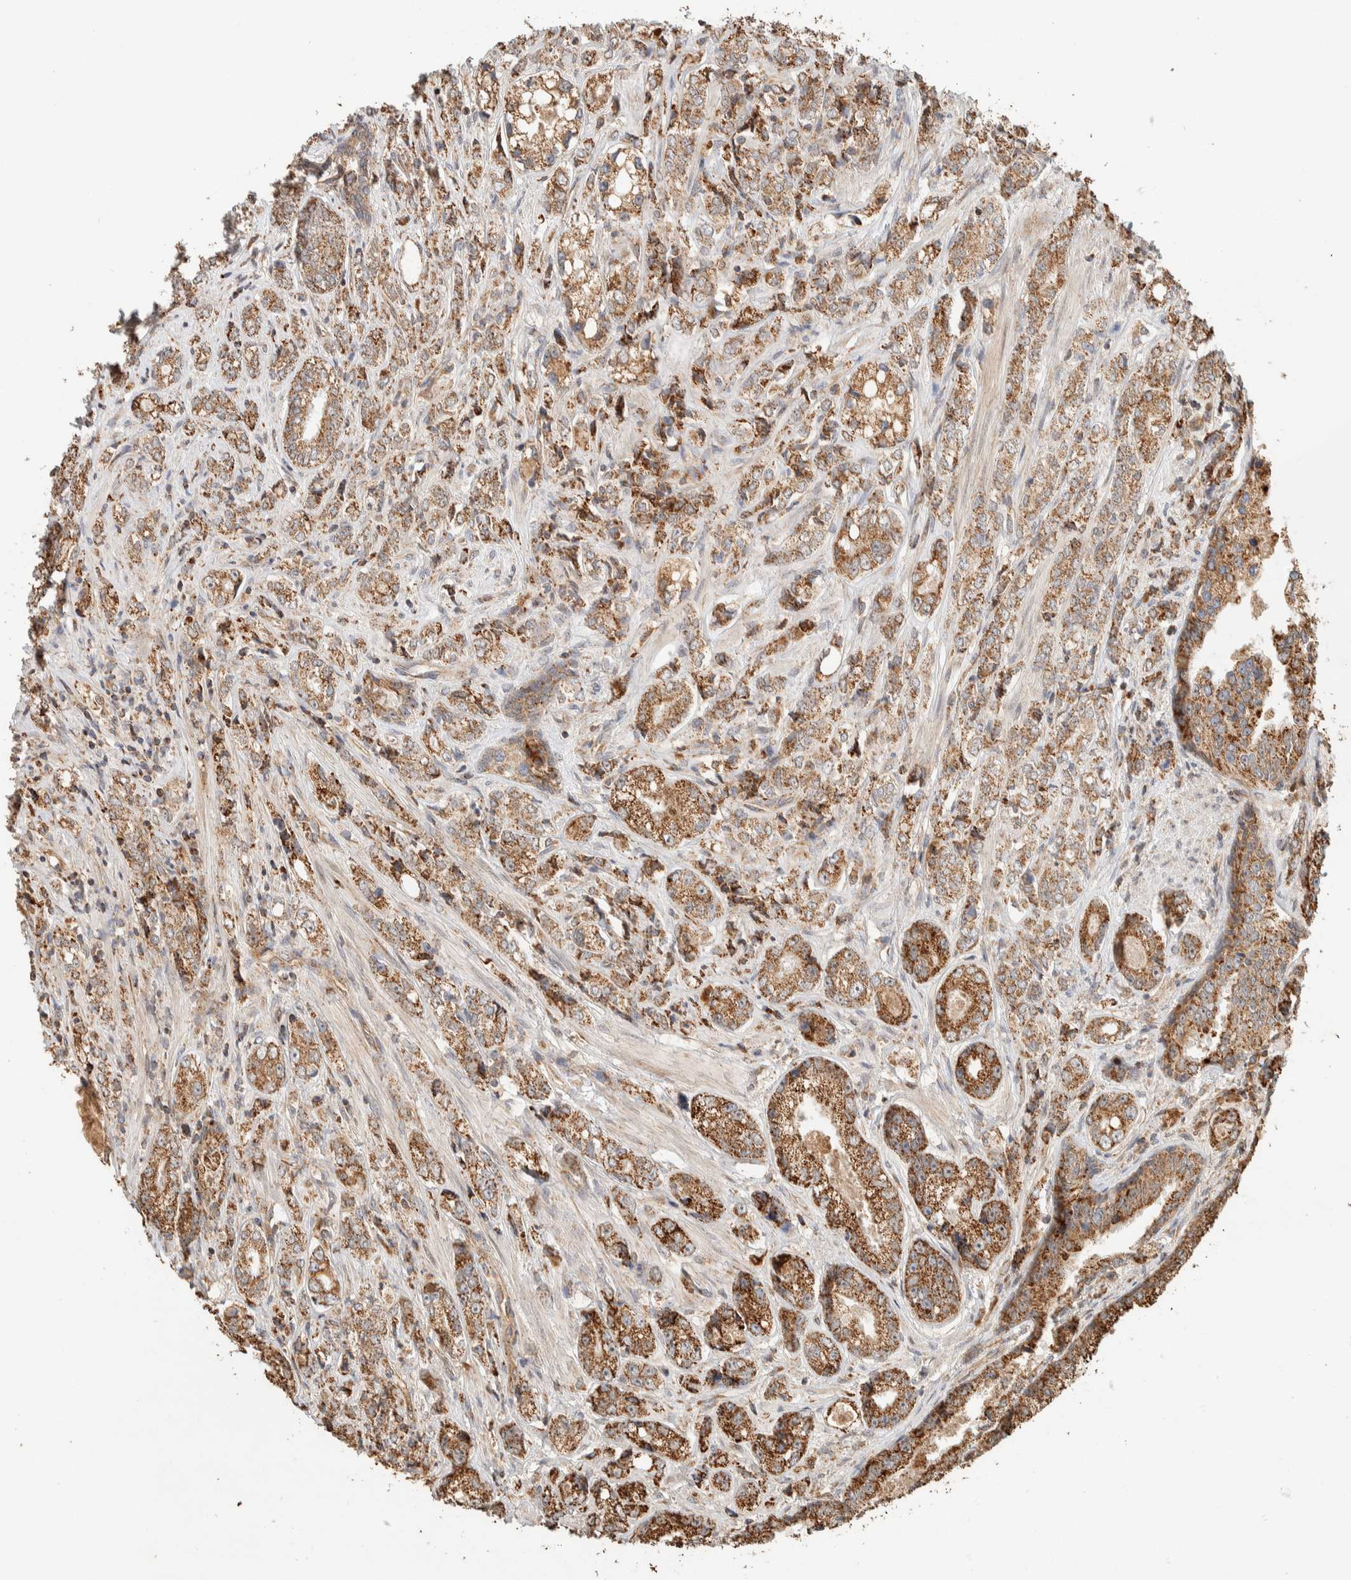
{"staining": {"intensity": "strong", "quantity": ">75%", "location": "cytoplasmic/membranous"}, "tissue": "prostate cancer", "cell_type": "Tumor cells", "image_type": "cancer", "snomed": [{"axis": "morphology", "description": "Adenocarcinoma, High grade"}, {"axis": "topography", "description": "Prostate"}], "caption": "Brown immunohistochemical staining in prostate cancer (adenocarcinoma (high-grade)) reveals strong cytoplasmic/membranous staining in approximately >75% of tumor cells.", "gene": "KIF9", "patient": {"sex": "male", "age": 61}}